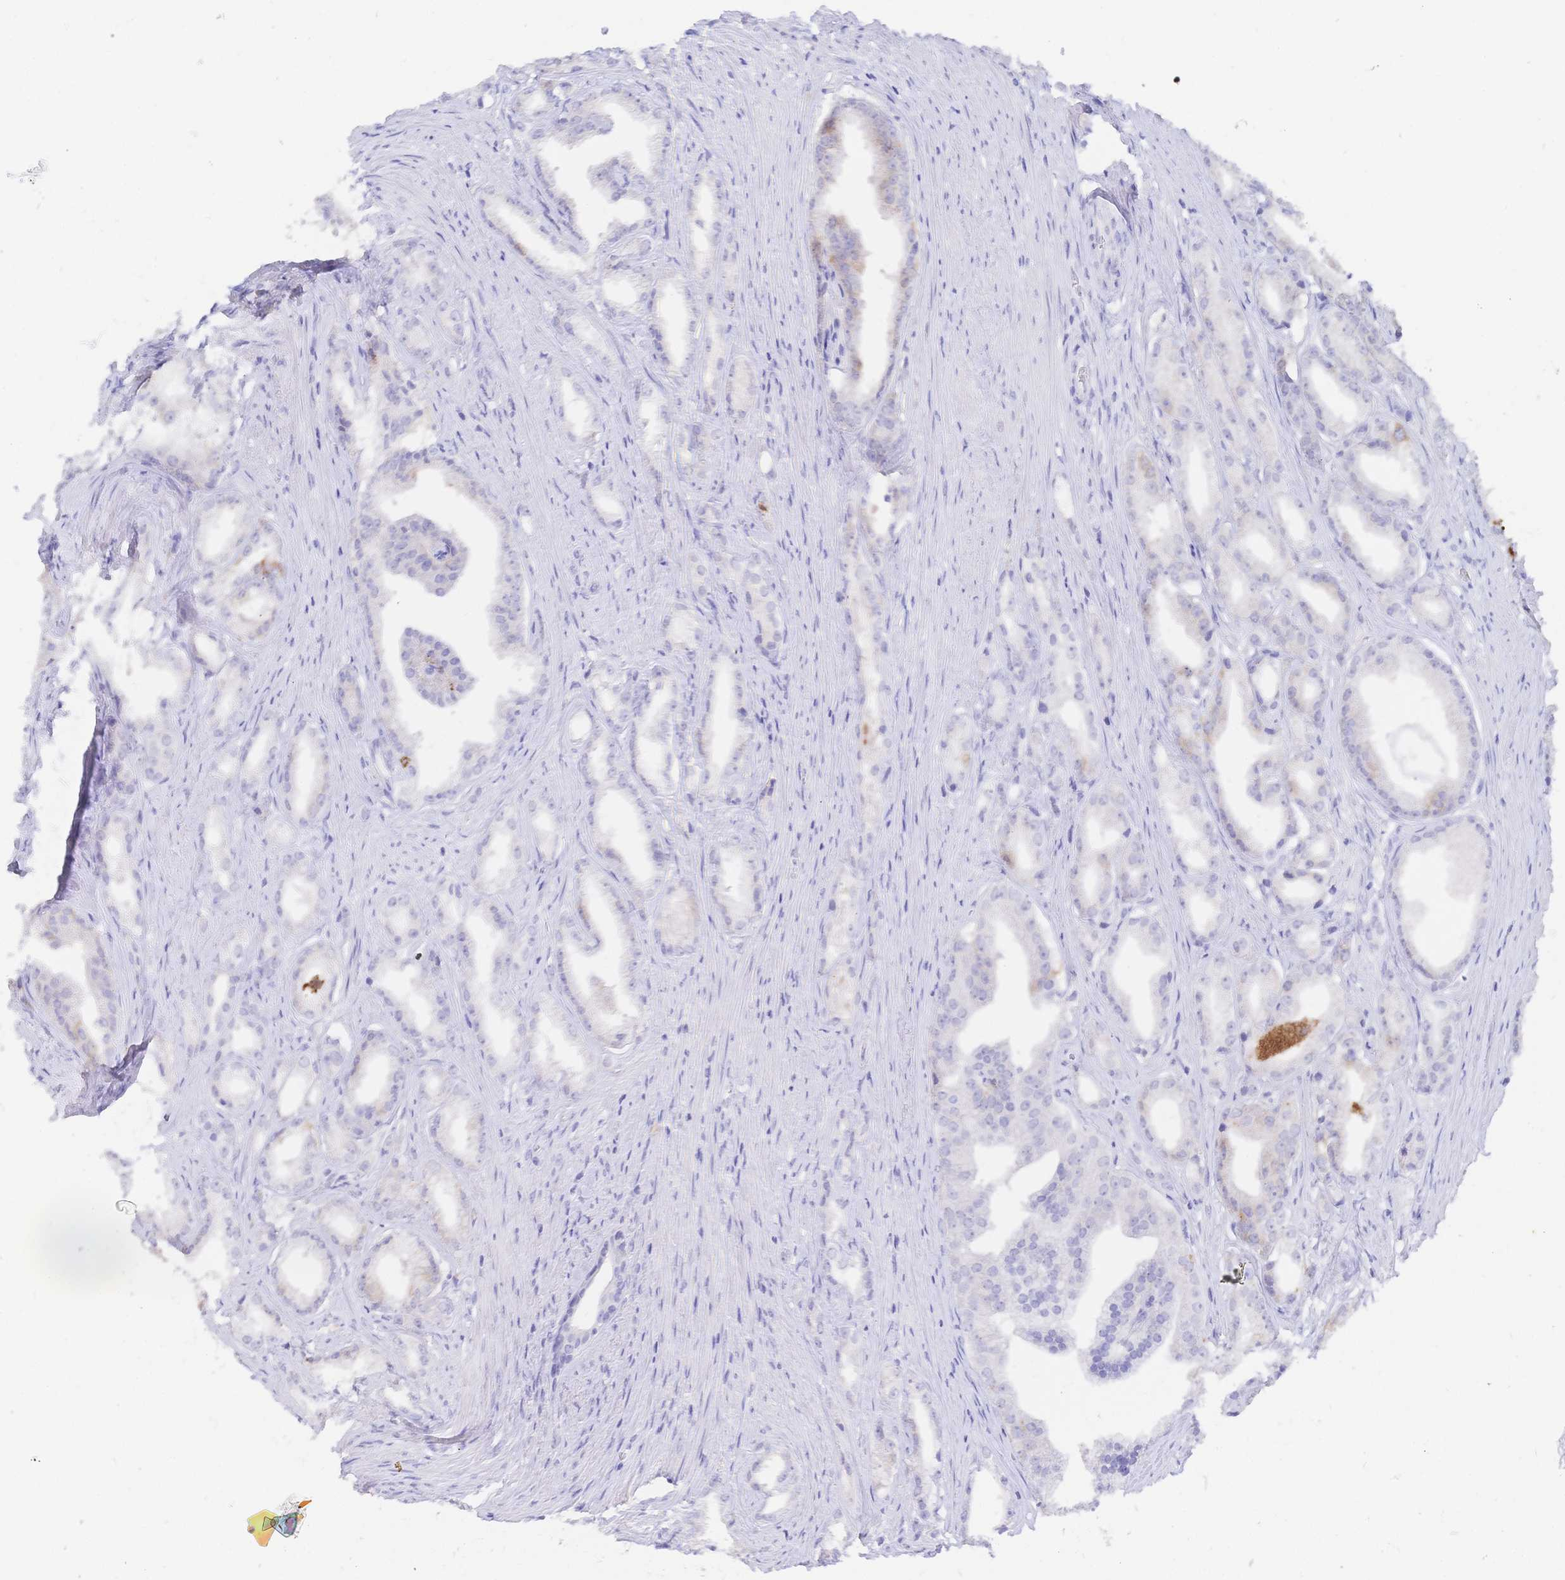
{"staining": {"intensity": "moderate", "quantity": "<25%", "location": "cytoplasmic/membranous"}, "tissue": "prostate cancer", "cell_type": "Tumor cells", "image_type": "cancer", "snomed": [{"axis": "morphology", "description": "Adenocarcinoma, Low grade"}, {"axis": "topography", "description": "Prostate"}], "caption": "Tumor cells demonstrate low levels of moderate cytoplasmic/membranous positivity in about <25% of cells in prostate cancer.", "gene": "RRM1", "patient": {"sex": "male", "age": 65}}